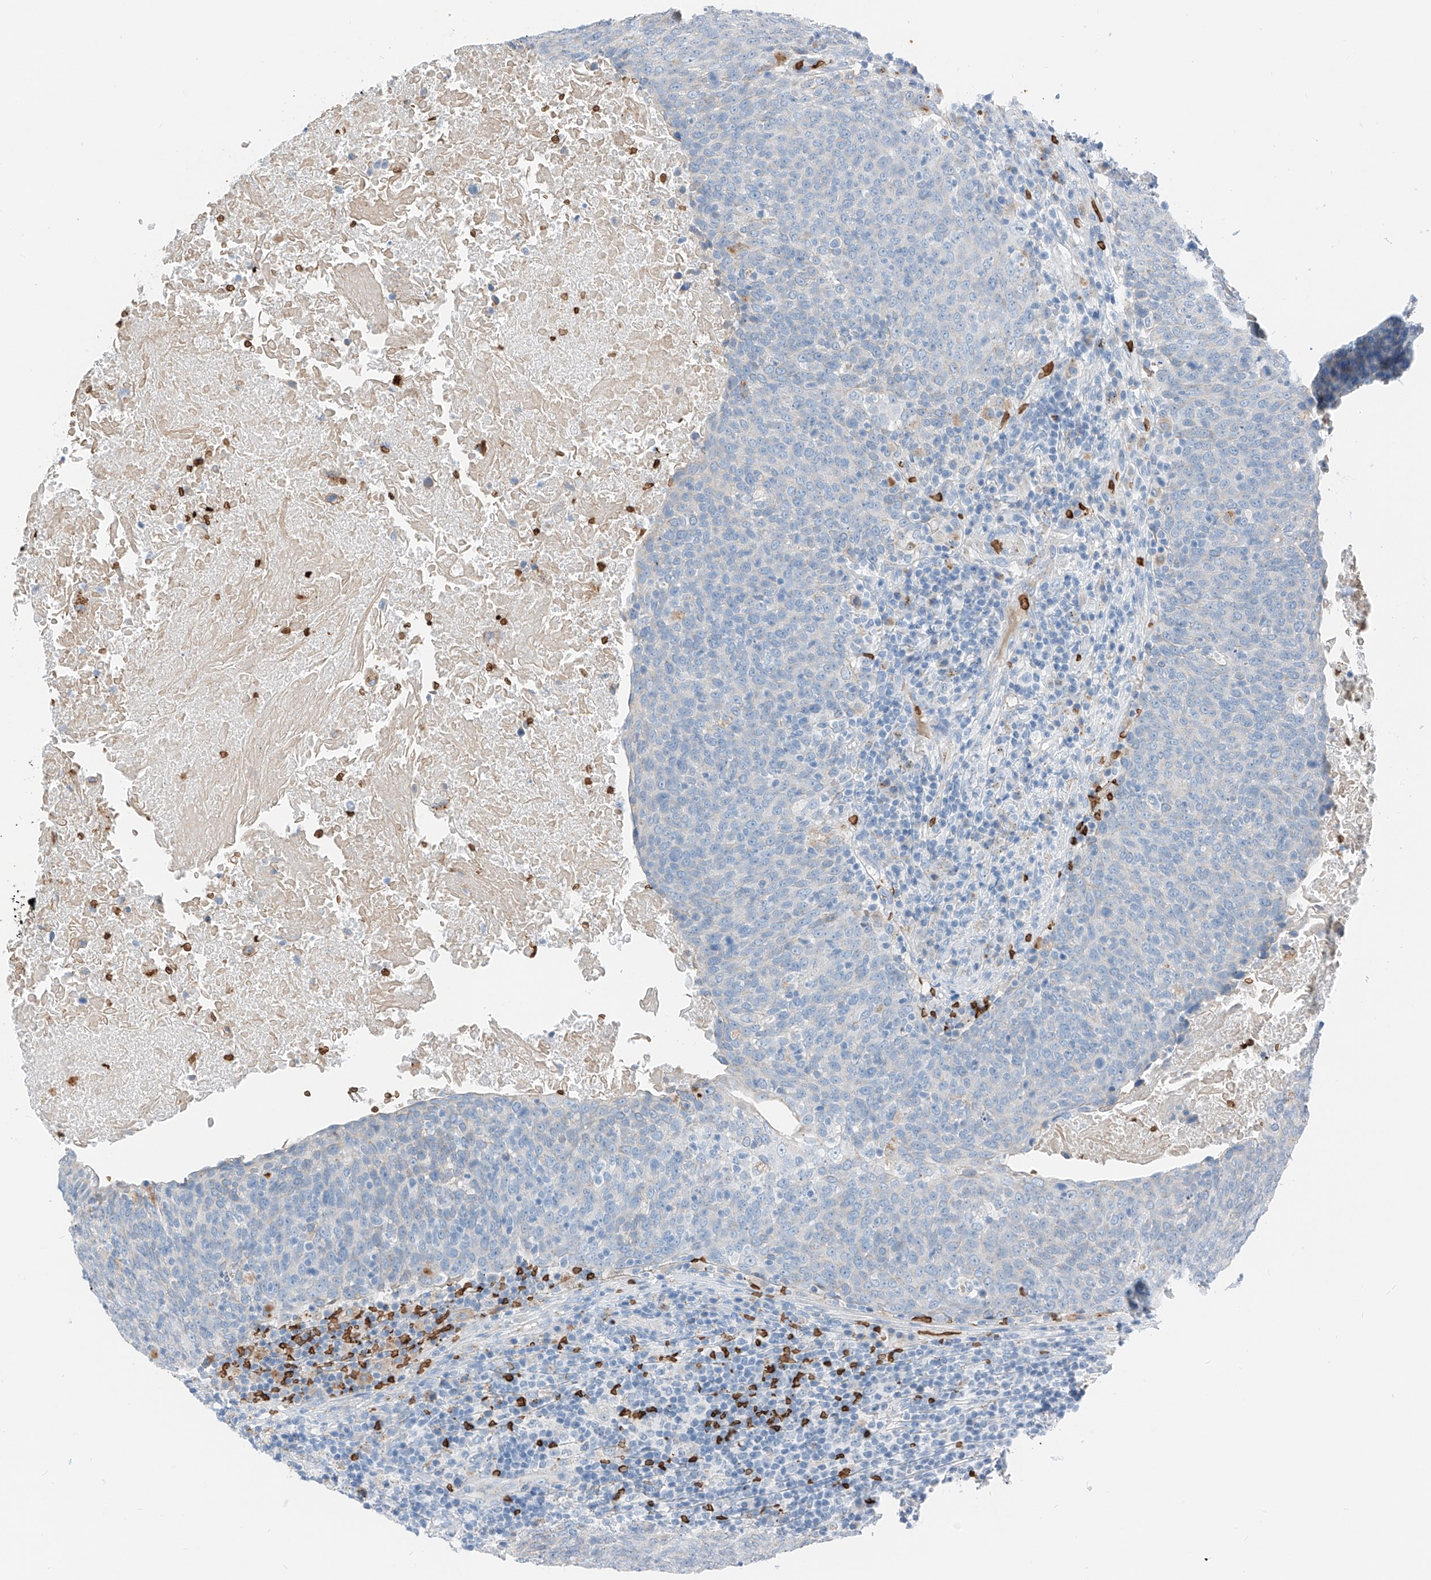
{"staining": {"intensity": "negative", "quantity": "none", "location": "none"}, "tissue": "head and neck cancer", "cell_type": "Tumor cells", "image_type": "cancer", "snomed": [{"axis": "morphology", "description": "Squamous cell carcinoma, NOS"}, {"axis": "morphology", "description": "Squamous cell carcinoma, metastatic, NOS"}, {"axis": "topography", "description": "Lymph node"}, {"axis": "topography", "description": "Head-Neck"}], "caption": "Tumor cells show no significant staining in head and neck cancer. (Stains: DAB immunohistochemistry (IHC) with hematoxylin counter stain, Microscopy: brightfield microscopy at high magnification).", "gene": "PRSS23", "patient": {"sex": "male", "age": 62}}